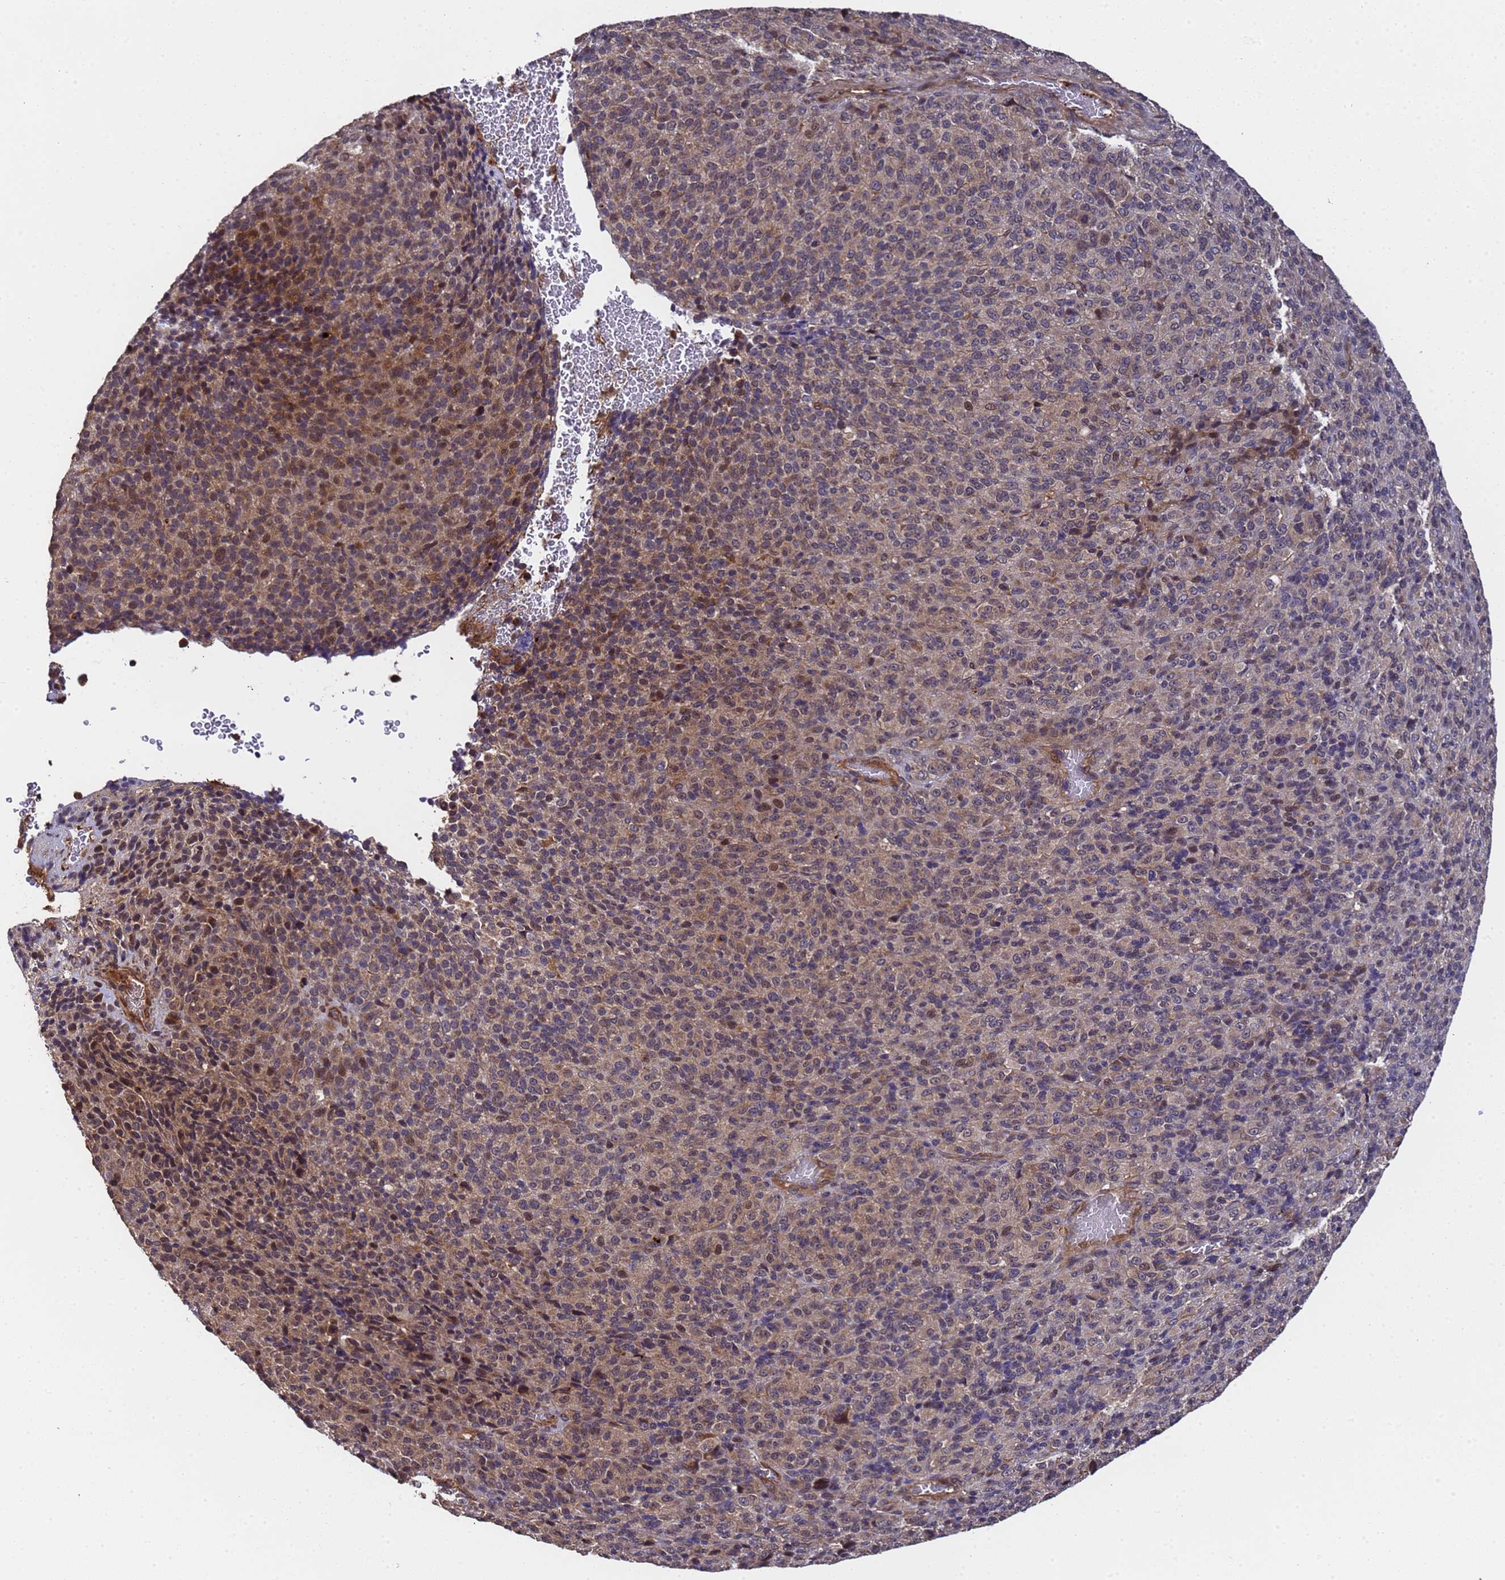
{"staining": {"intensity": "moderate", "quantity": ">75%", "location": "cytoplasmic/membranous,nuclear"}, "tissue": "melanoma", "cell_type": "Tumor cells", "image_type": "cancer", "snomed": [{"axis": "morphology", "description": "Malignant melanoma, Metastatic site"}, {"axis": "topography", "description": "Brain"}], "caption": "Immunohistochemical staining of melanoma demonstrates medium levels of moderate cytoplasmic/membranous and nuclear positivity in approximately >75% of tumor cells.", "gene": "GSTCD", "patient": {"sex": "female", "age": 56}}